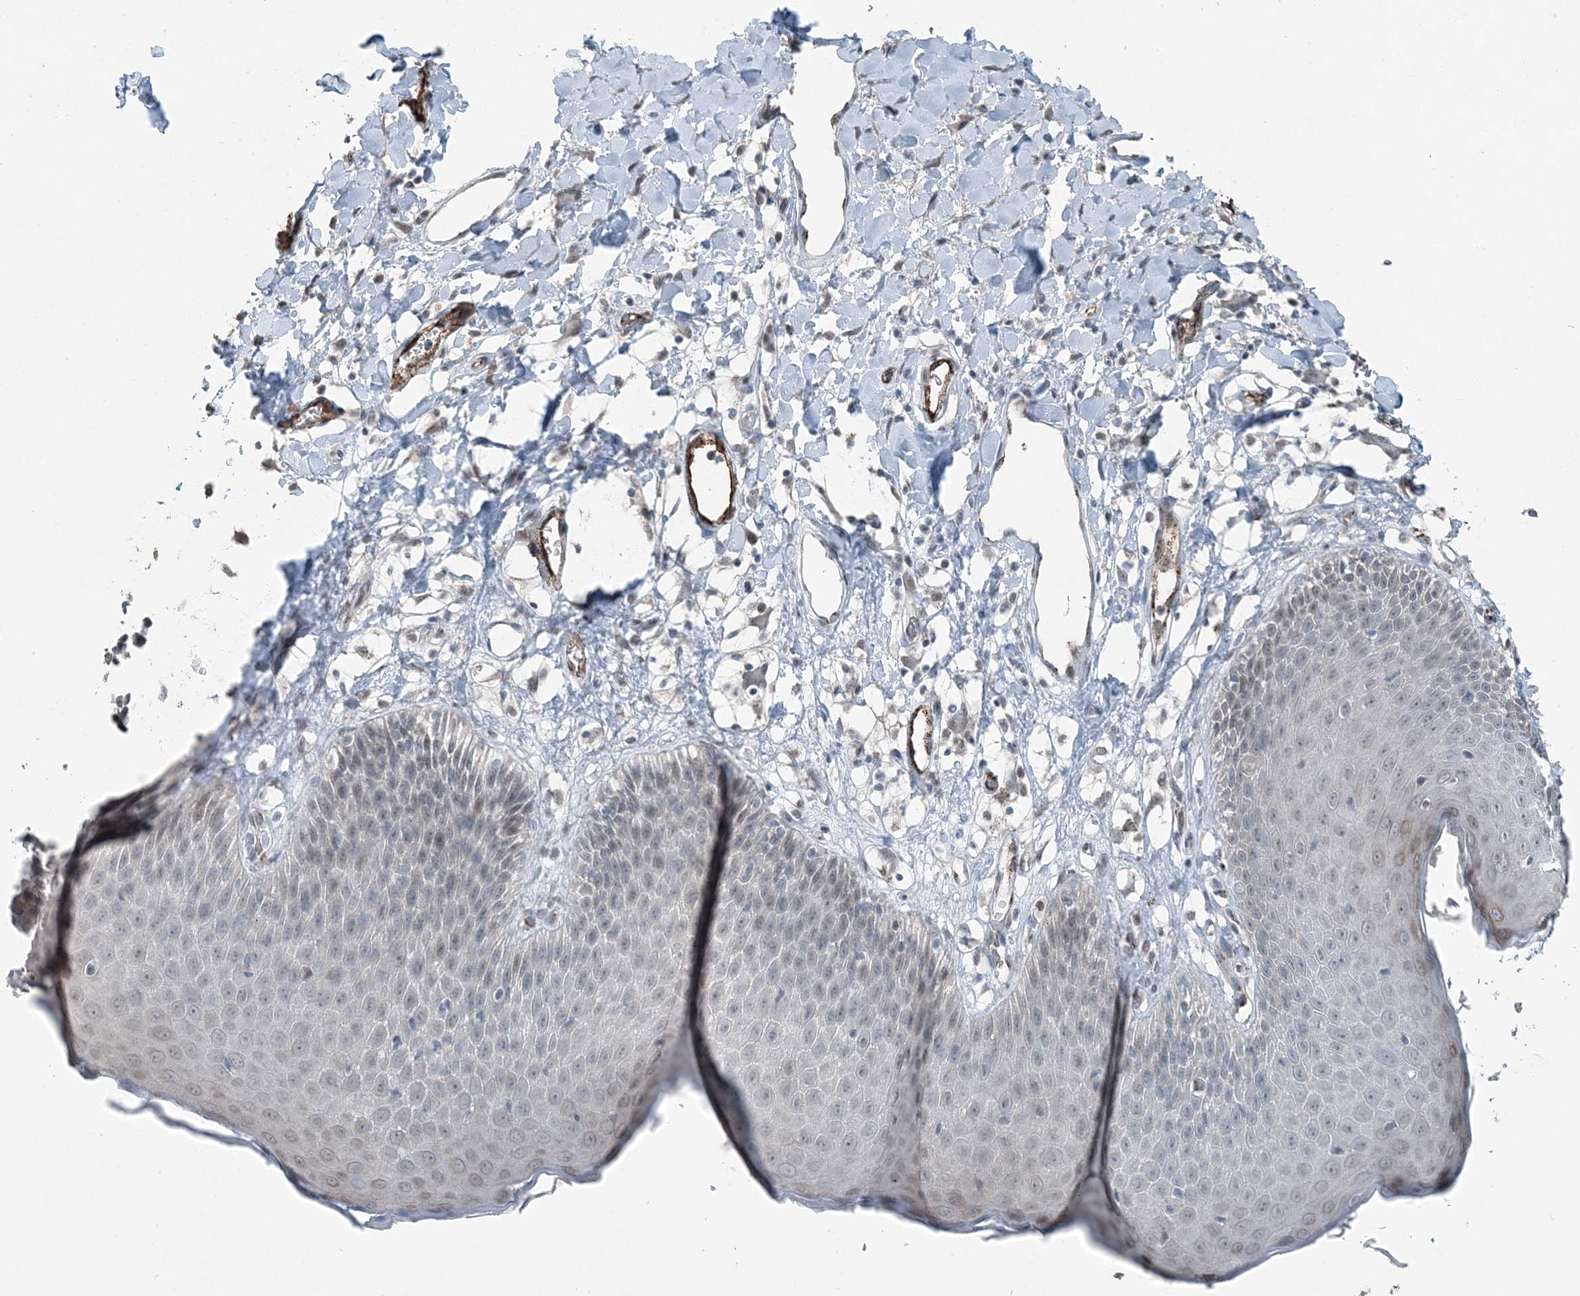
{"staining": {"intensity": "weak", "quantity": "25%-75%", "location": "cytoplasmic/membranous"}, "tissue": "skin", "cell_type": "Epidermal cells", "image_type": "normal", "snomed": [{"axis": "morphology", "description": "Normal tissue, NOS"}, {"axis": "topography", "description": "Vulva"}], "caption": "High-power microscopy captured an IHC histopathology image of normal skin, revealing weak cytoplasmic/membranous staining in approximately 25%-75% of epidermal cells.", "gene": "ELOVL7", "patient": {"sex": "female", "age": 68}}